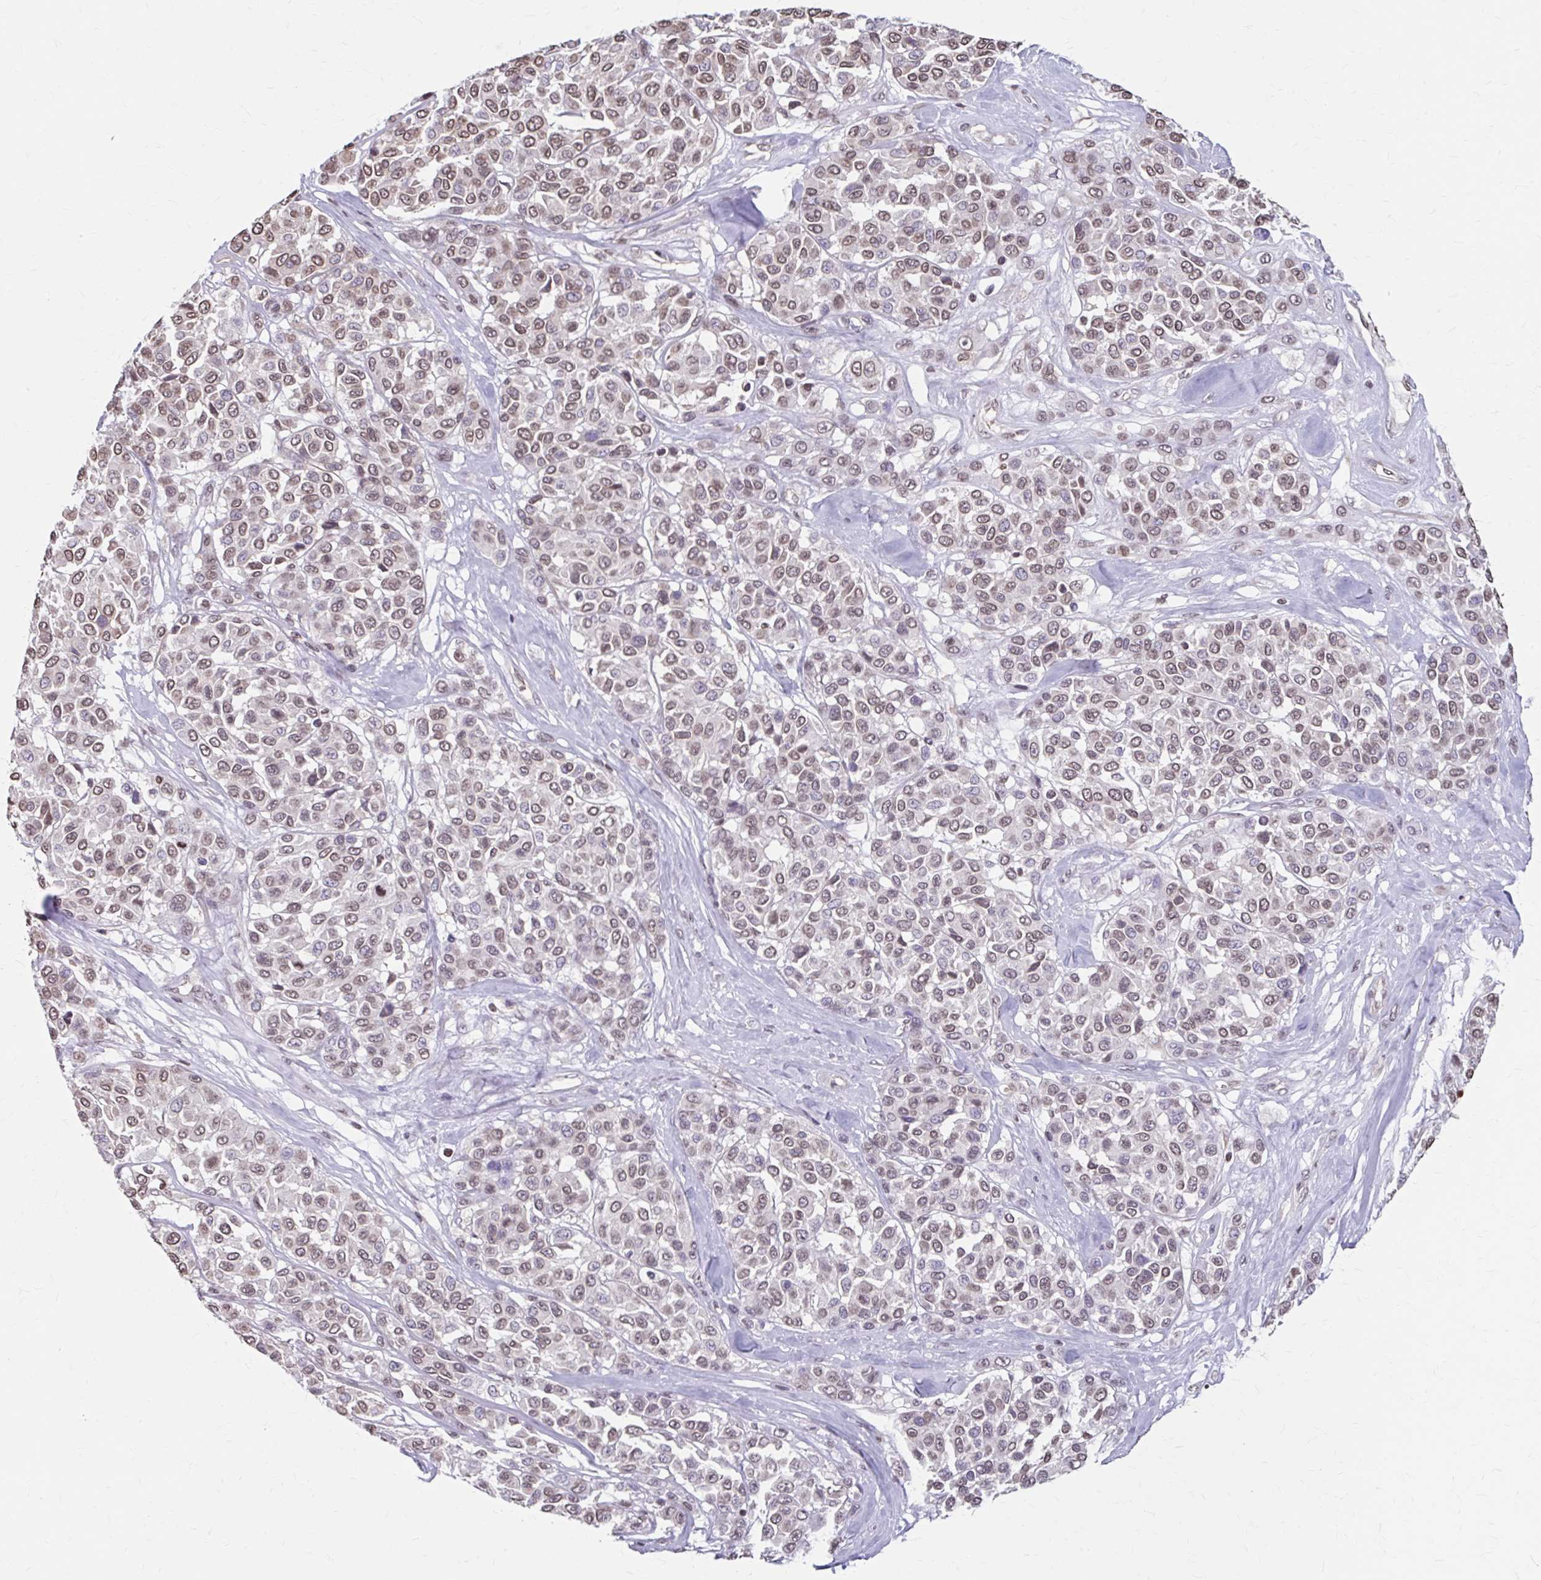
{"staining": {"intensity": "moderate", "quantity": ">75%", "location": "nuclear"}, "tissue": "melanoma", "cell_type": "Tumor cells", "image_type": "cancer", "snomed": [{"axis": "morphology", "description": "Malignant melanoma, NOS"}, {"axis": "topography", "description": "Skin"}], "caption": "Approximately >75% of tumor cells in human malignant melanoma show moderate nuclear protein positivity as visualized by brown immunohistochemical staining.", "gene": "ORC3", "patient": {"sex": "female", "age": 66}}